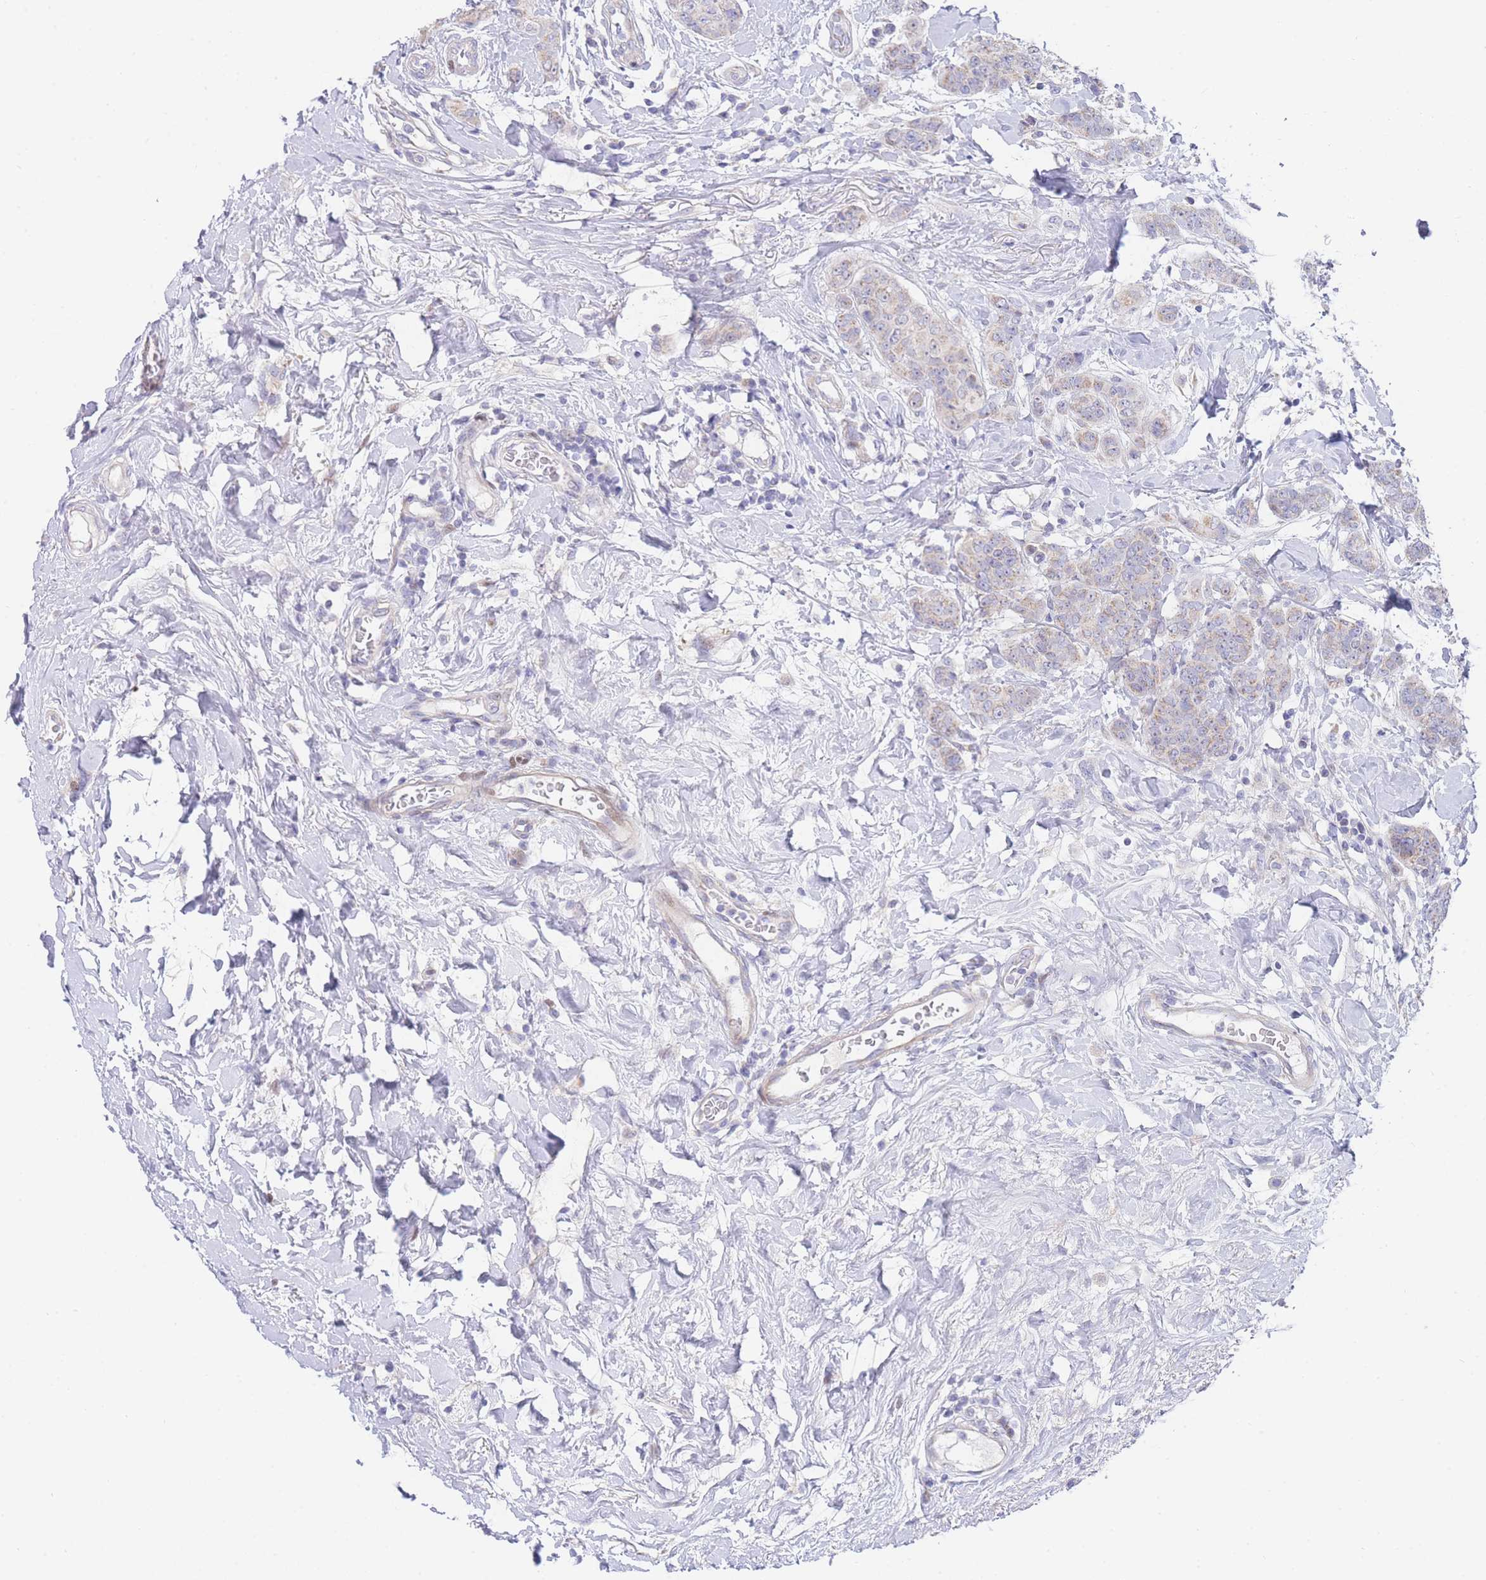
{"staining": {"intensity": "weak", "quantity": "<25%", "location": "cytoplasmic/membranous"}, "tissue": "breast cancer", "cell_type": "Tumor cells", "image_type": "cancer", "snomed": [{"axis": "morphology", "description": "Duct carcinoma"}, {"axis": "topography", "description": "Breast"}], "caption": "Breast infiltrating ductal carcinoma stained for a protein using IHC reveals no expression tumor cells.", "gene": "GPAM", "patient": {"sex": "female", "age": 40}}